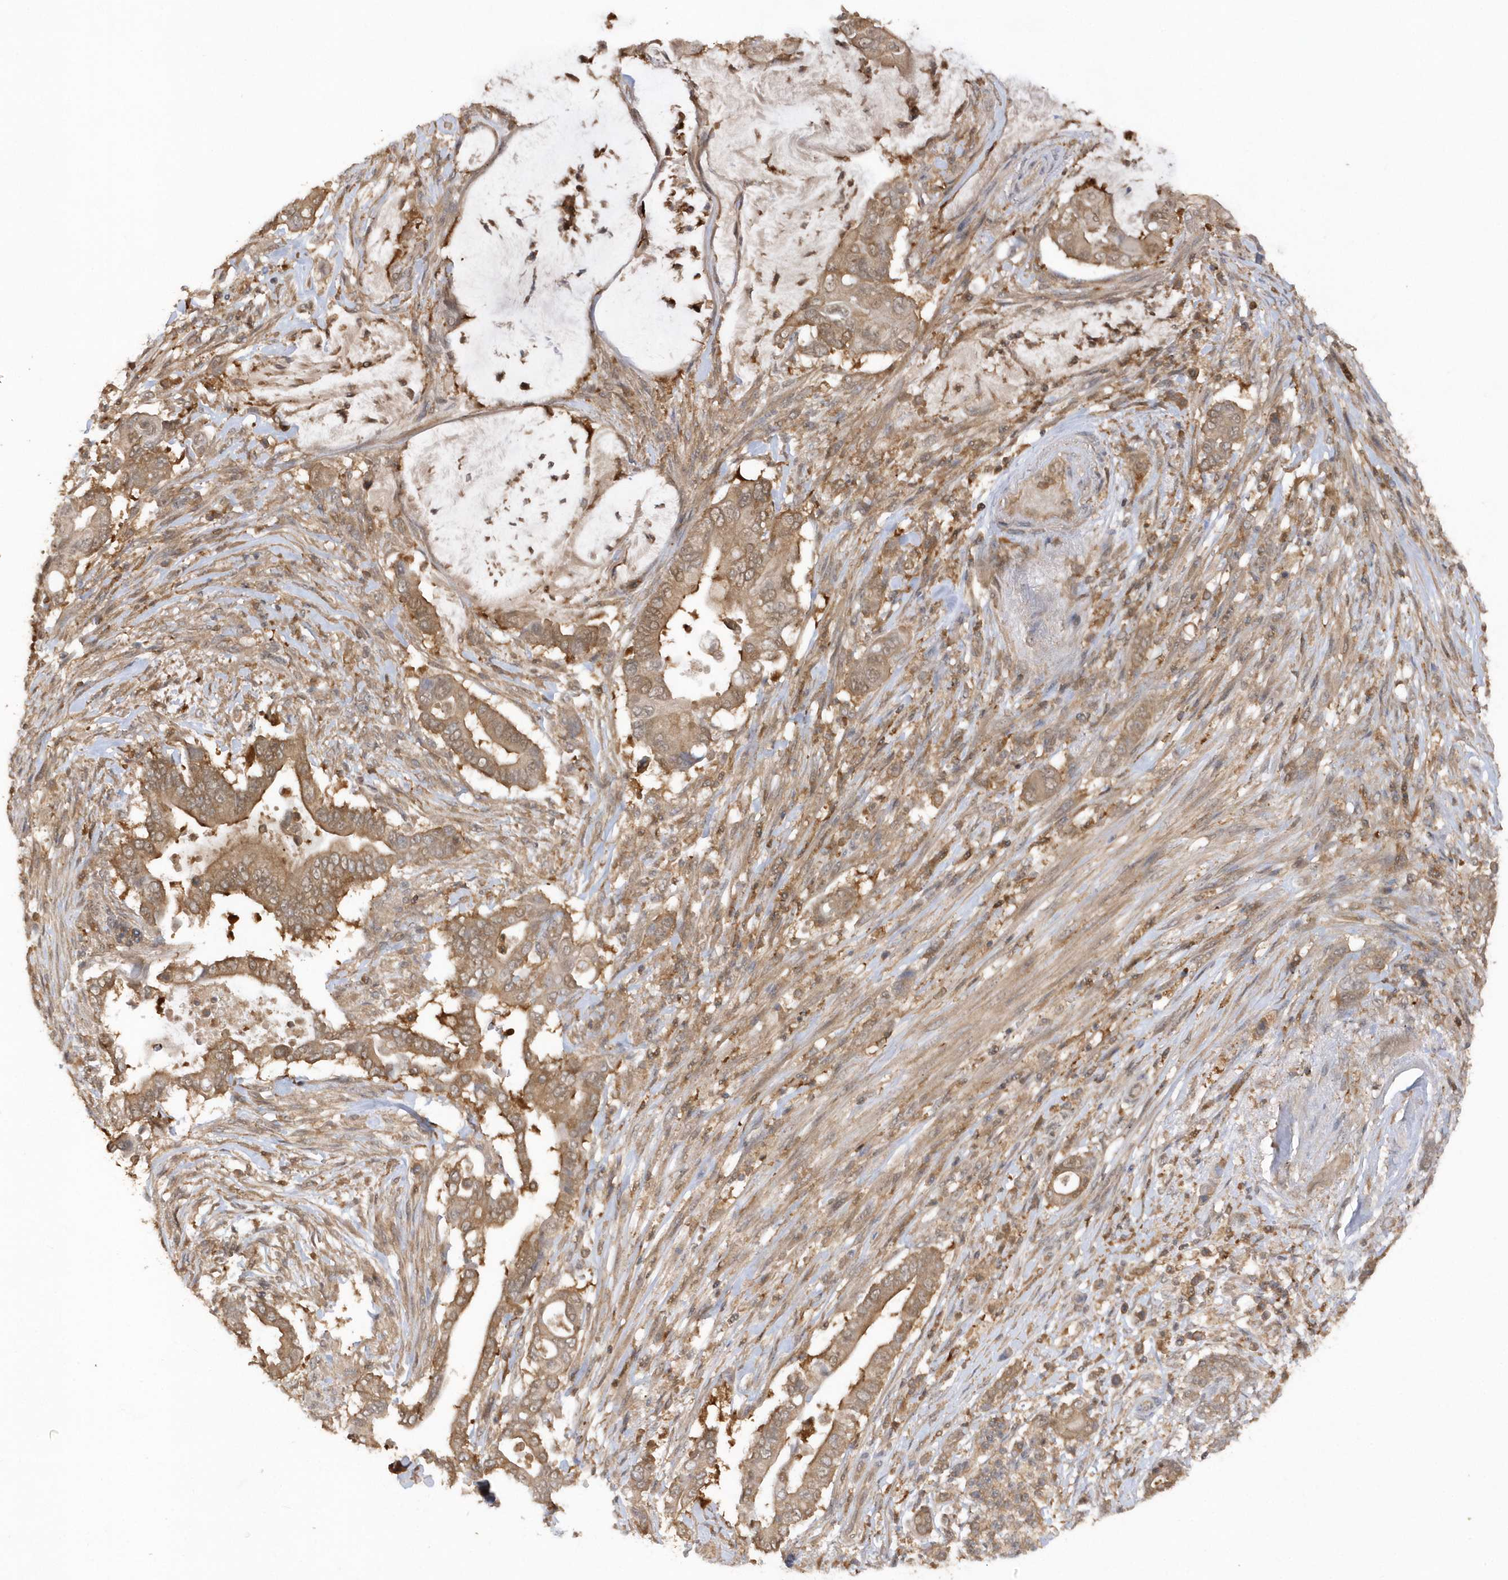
{"staining": {"intensity": "moderate", "quantity": ">75%", "location": "cytoplasmic/membranous"}, "tissue": "pancreatic cancer", "cell_type": "Tumor cells", "image_type": "cancer", "snomed": [{"axis": "morphology", "description": "Adenocarcinoma, NOS"}, {"axis": "topography", "description": "Pancreas"}], "caption": "Brown immunohistochemical staining in pancreatic cancer demonstrates moderate cytoplasmic/membranous expression in approximately >75% of tumor cells.", "gene": "RPE", "patient": {"sex": "male", "age": 68}}